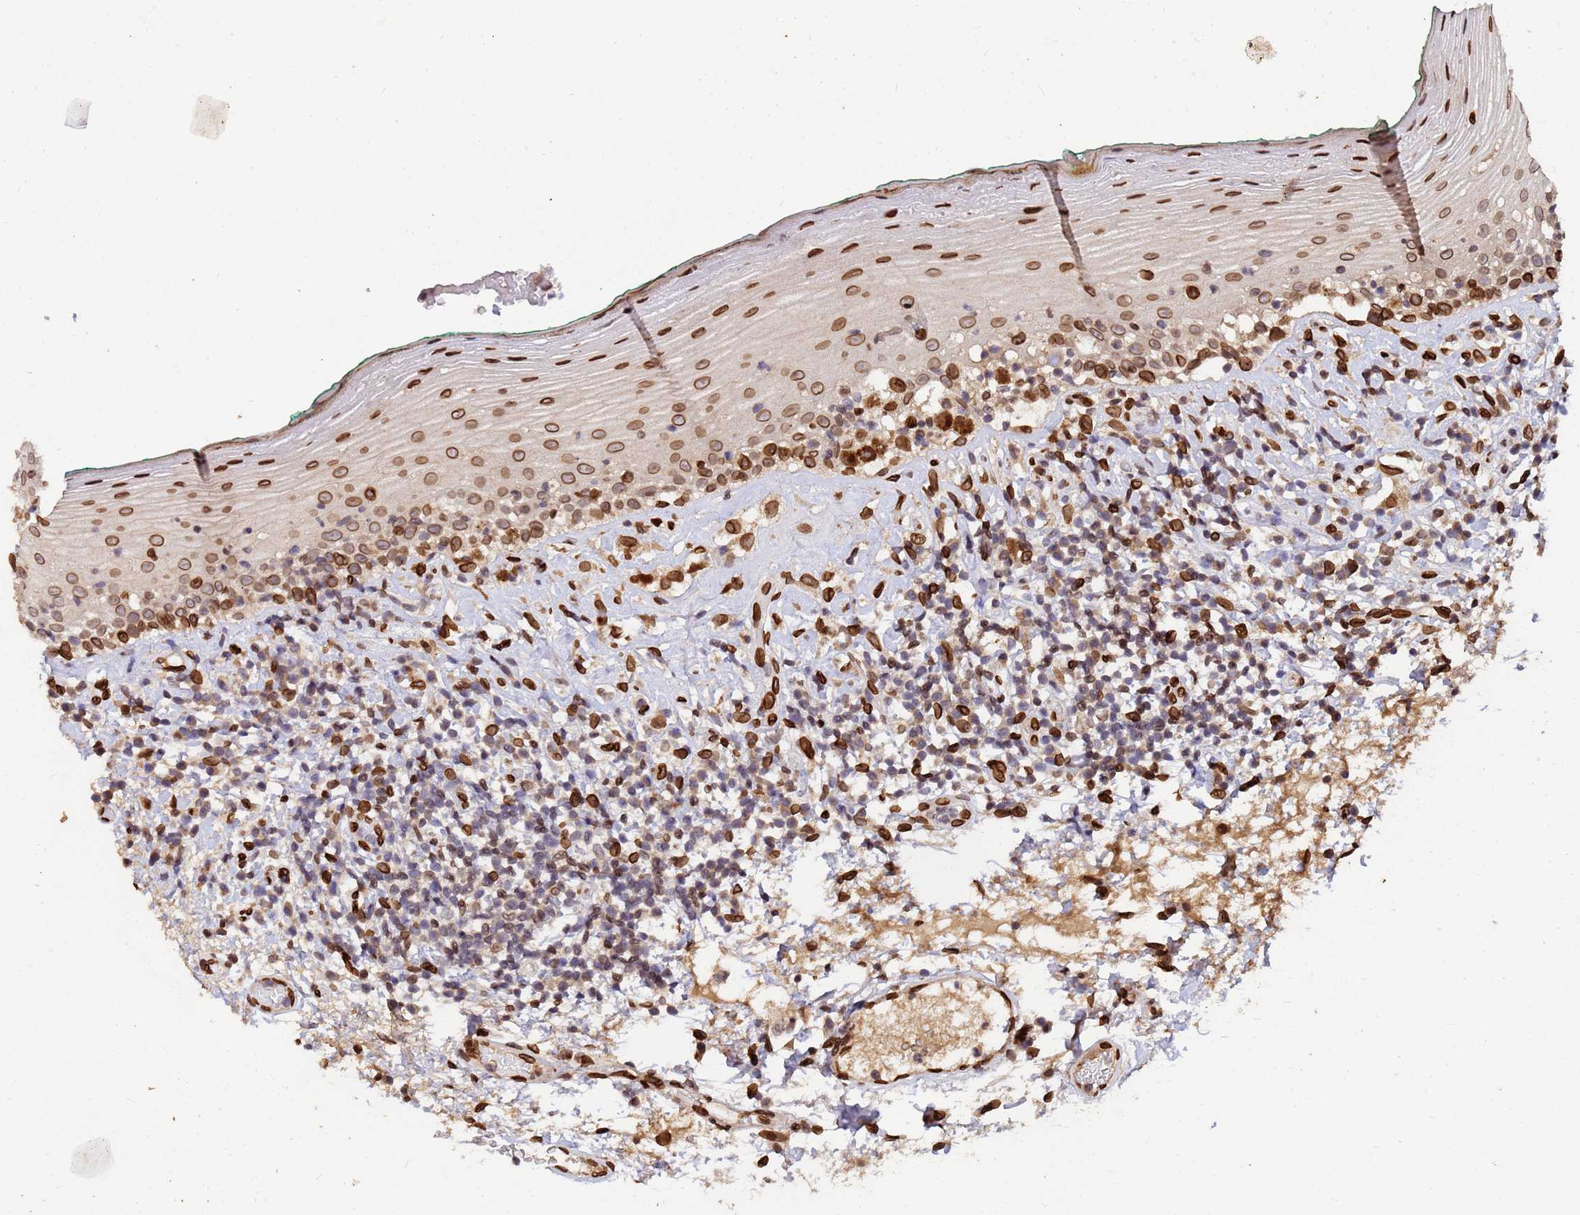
{"staining": {"intensity": "moderate", "quantity": ">75%", "location": "cytoplasmic/membranous,nuclear"}, "tissue": "oral mucosa", "cell_type": "Squamous epithelial cells", "image_type": "normal", "snomed": [{"axis": "morphology", "description": "Normal tissue, NOS"}, {"axis": "topography", "description": "Oral tissue"}], "caption": "A brown stain shows moderate cytoplasmic/membranous,nuclear staining of a protein in squamous epithelial cells of unremarkable oral mucosa.", "gene": "GPR135", "patient": {"sex": "female", "age": 83}}